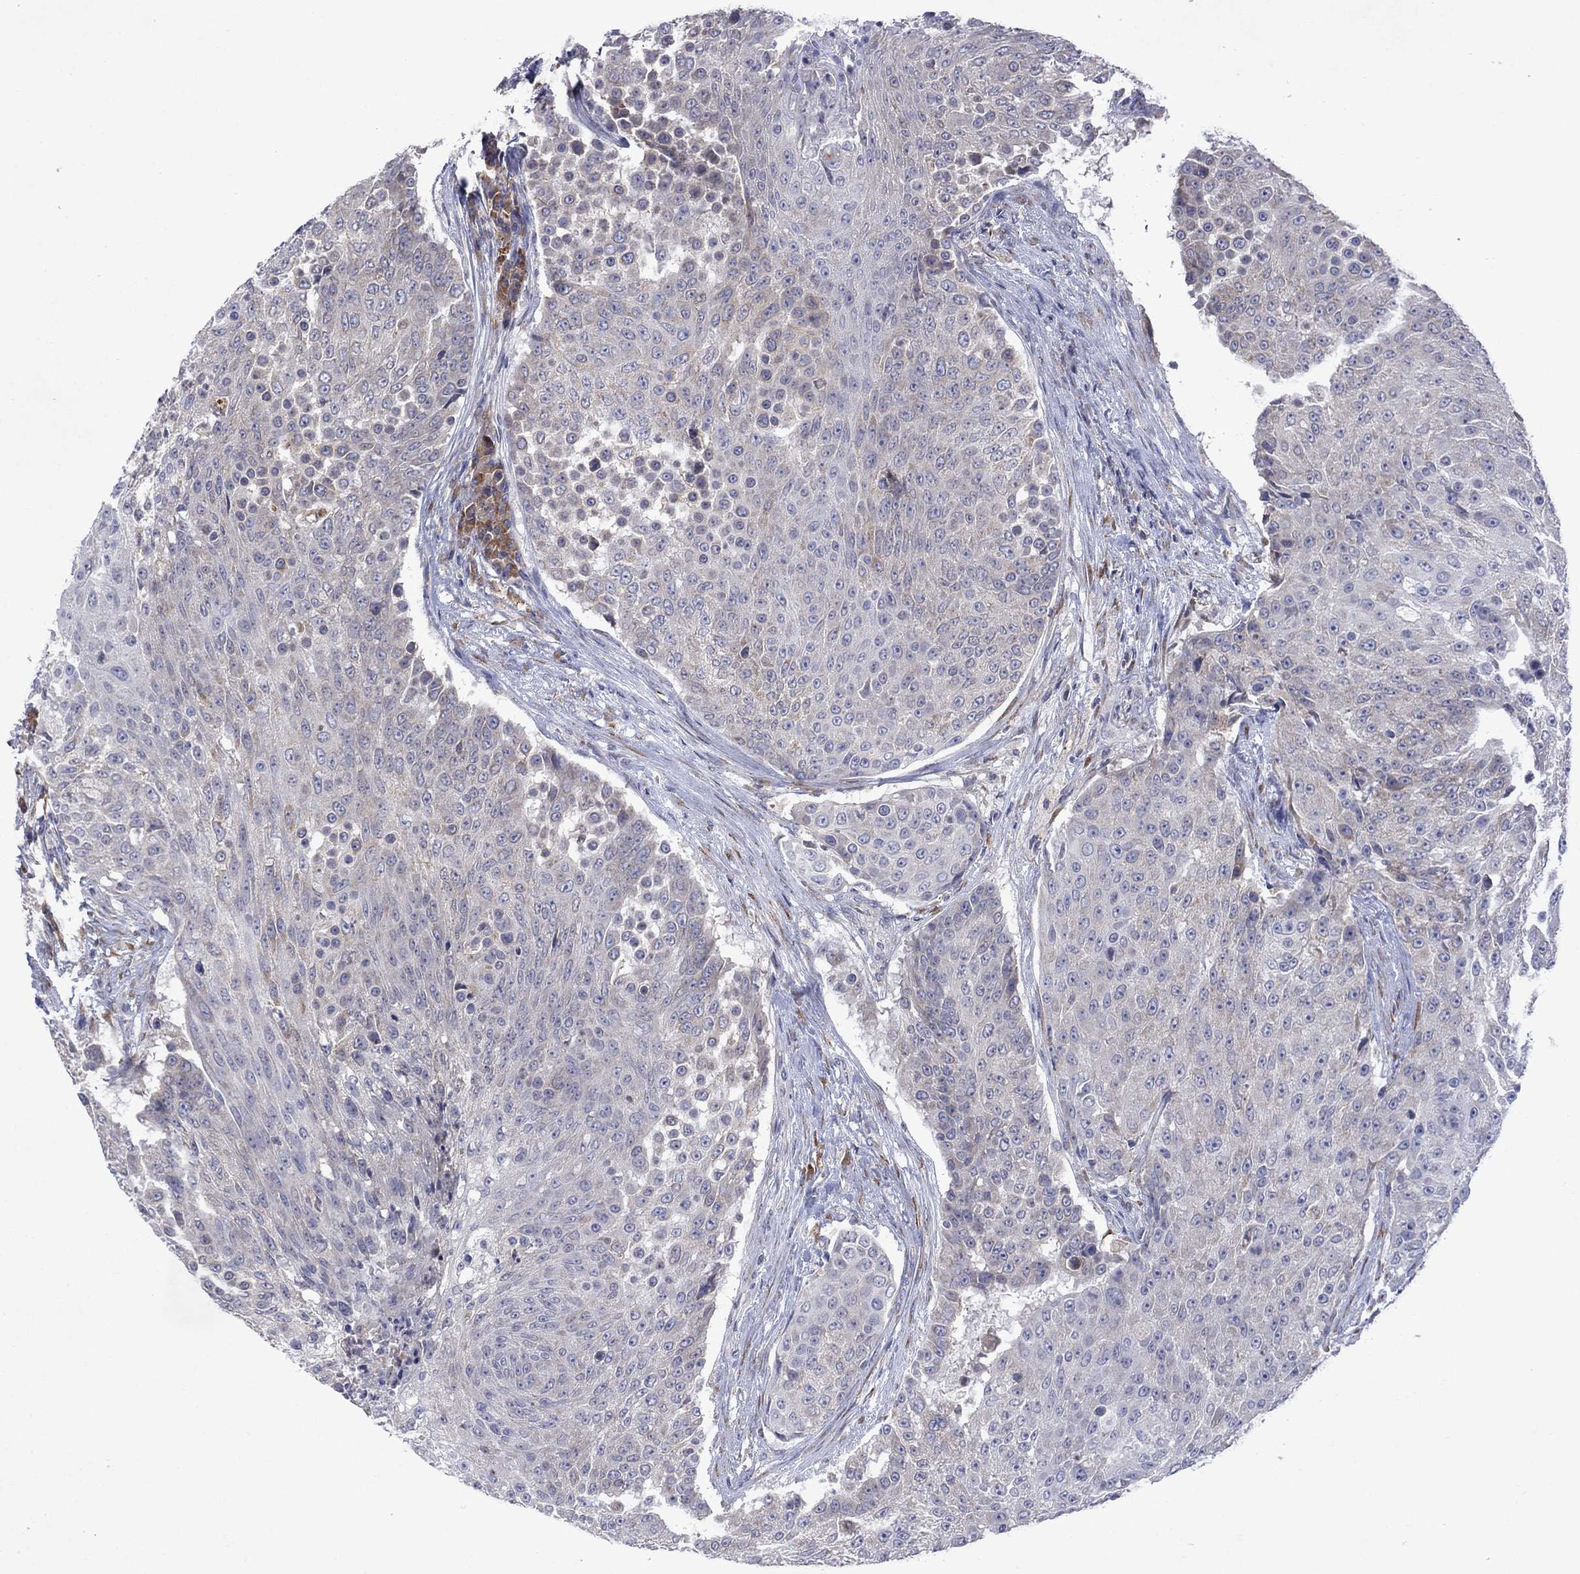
{"staining": {"intensity": "negative", "quantity": "none", "location": "none"}, "tissue": "urothelial cancer", "cell_type": "Tumor cells", "image_type": "cancer", "snomed": [{"axis": "morphology", "description": "Urothelial carcinoma, High grade"}, {"axis": "topography", "description": "Urinary bladder"}], "caption": "DAB immunohistochemical staining of human high-grade urothelial carcinoma reveals no significant positivity in tumor cells. (DAB immunohistochemistry (IHC), high magnification).", "gene": "TMEM97", "patient": {"sex": "female", "age": 63}}